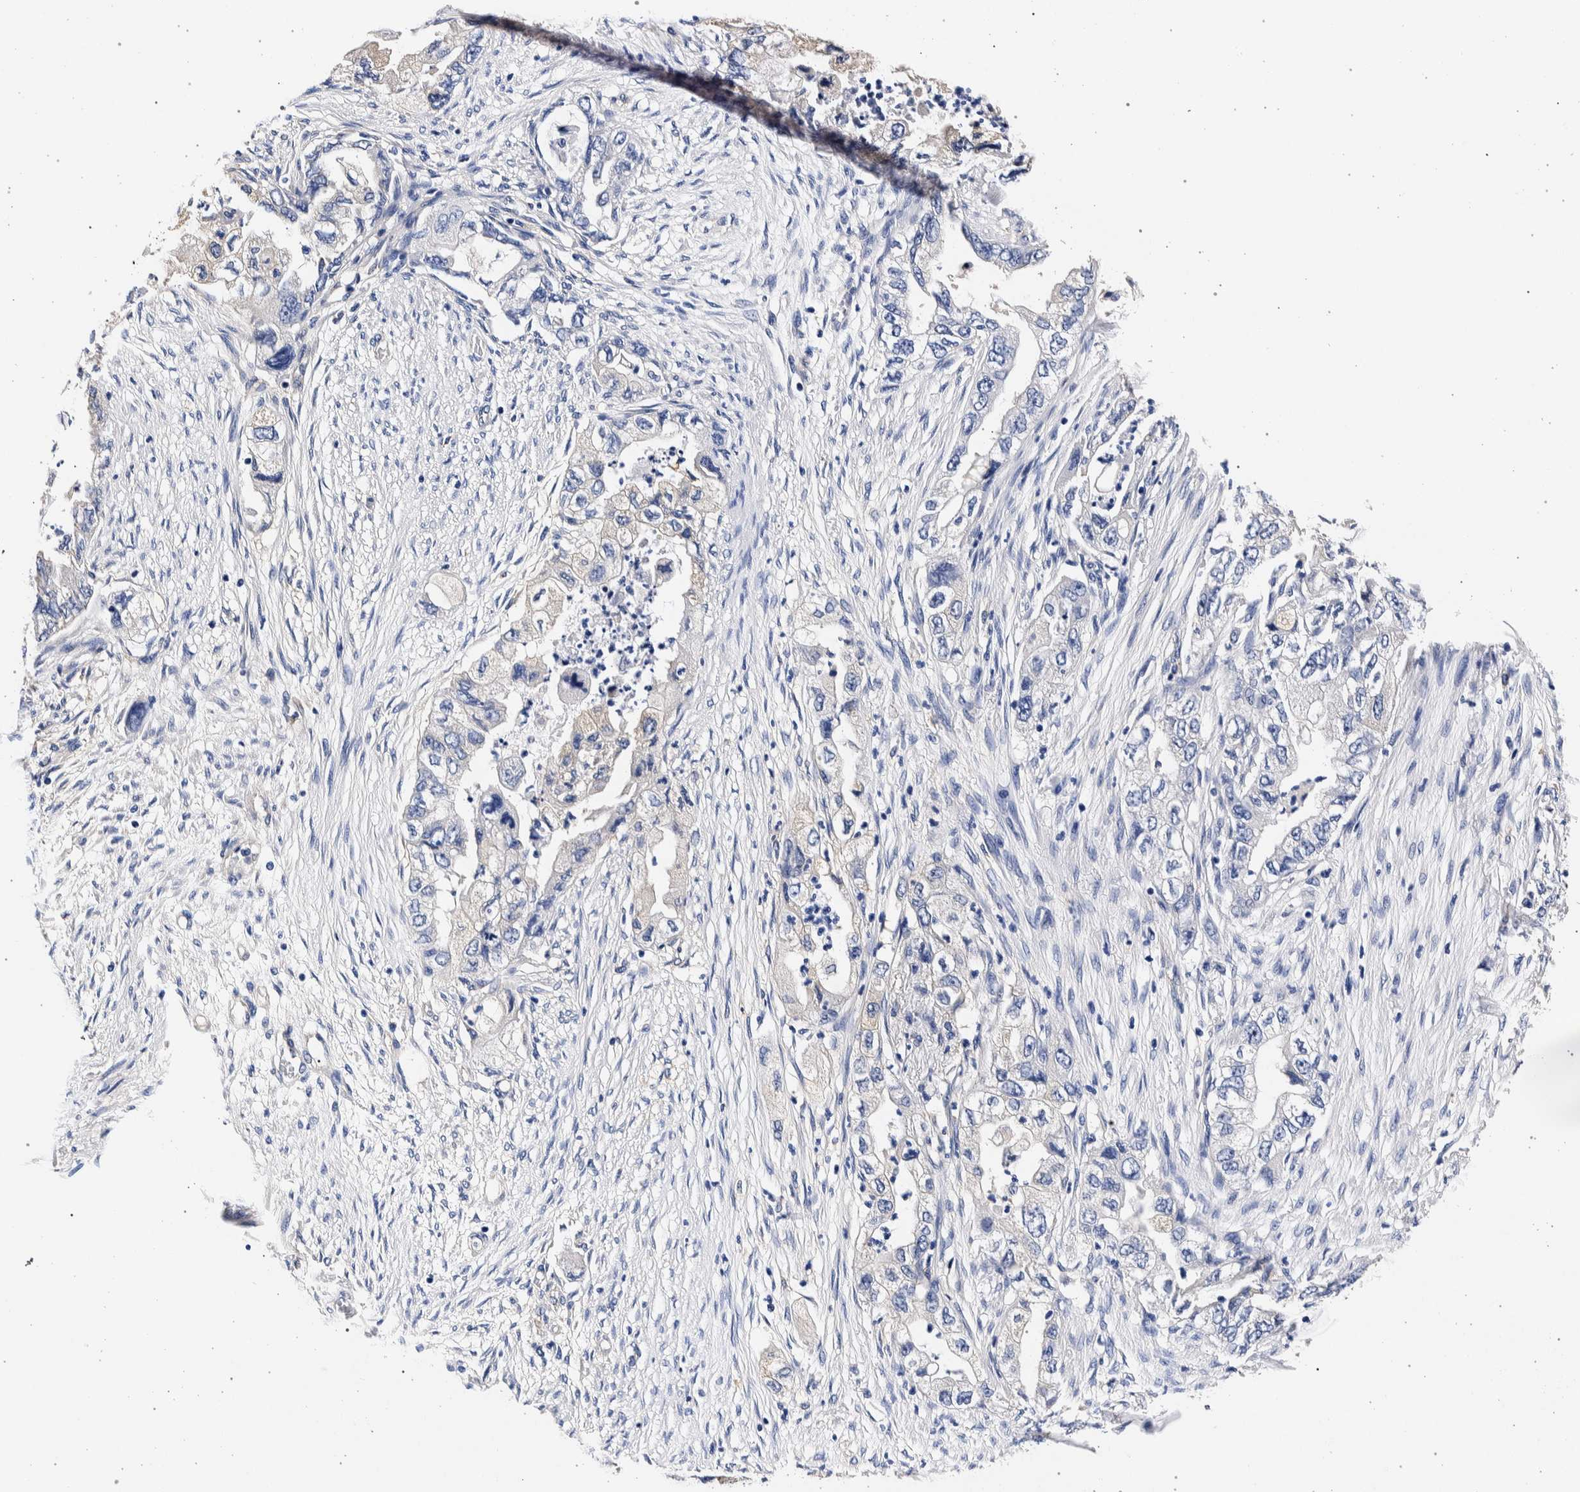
{"staining": {"intensity": "negative", "quantity": "none", "location": "none"}, "tissue": "pancreatic cancer", "cell_type": "Tumor cells", "image_type": "cancer", "snomed": [{"axis": "morphology", "description": "Adenocarcinoma, NOS"}, {"axis": "topography", "description": "Pancreas"}], "caption": "The histopathology image shows no significant expression in tumor cells of pancreatic adenocarcinoma.", "gene": "NIBAN2", "patient": {"sex": "female", "age": 73}}